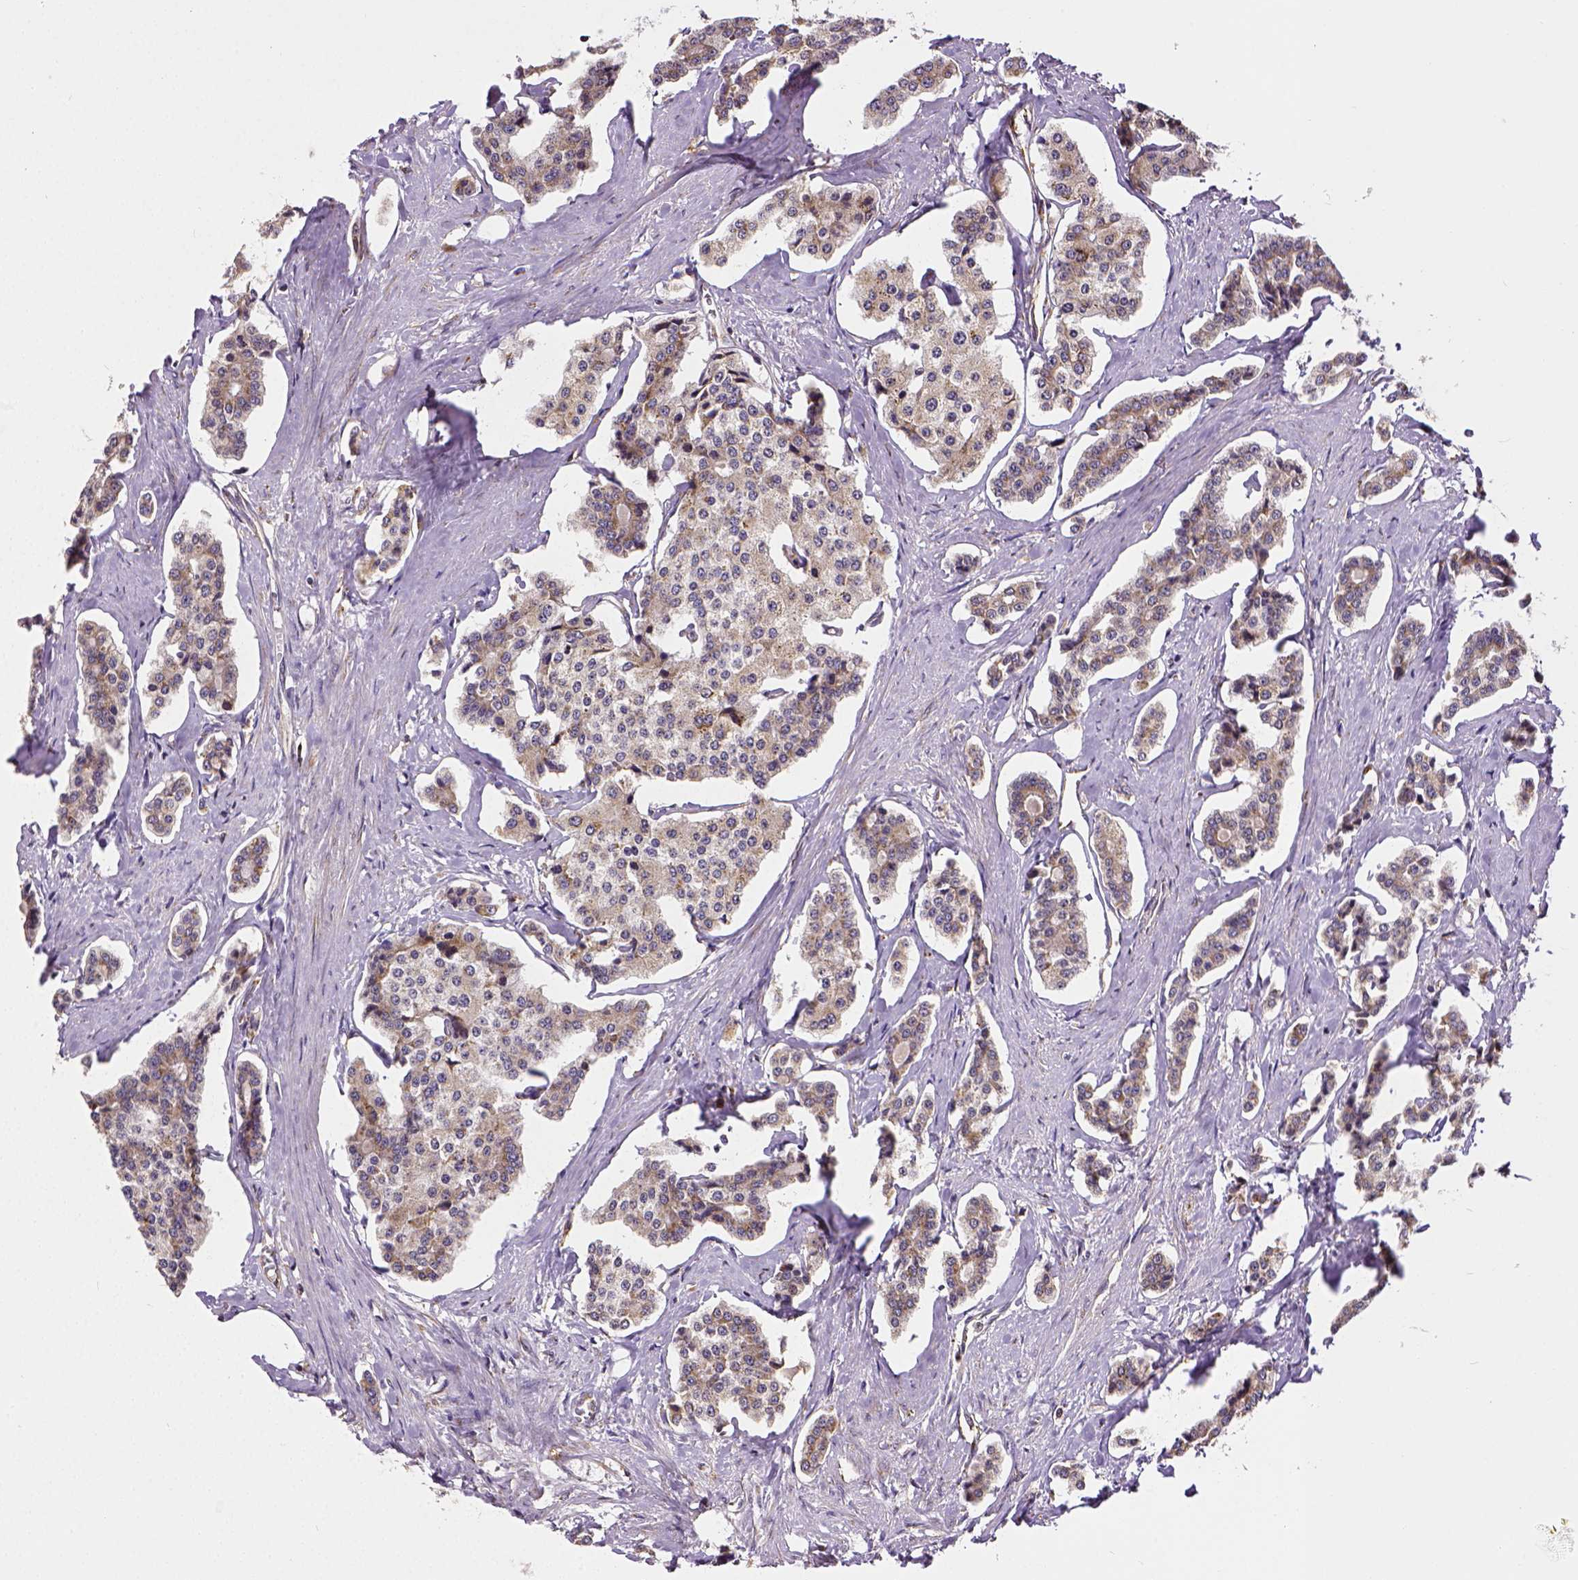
{"staining": {"intensity": "weak", "quantity": "25%-75%", "location": "cytoplasmic/membranous"}, "tissue": "carcinoid", "cell_type": "Tumor cells", "image_type": "cancer", "snomed": [{"axis": "morphology", "description": "Carcinoid, malignant, NOS"}, {"axis": "topography", "description": "Small intestine"}], "caption": "Immunohistochemical staining of human carcinoid demonstrates low levels of weak cytoplasmic/membranous expression in approximately 25%-75% of tumor cells. (DAB (3,3'-diaminobenzidine) = brown stain, brightfield microscopy at high magnification).", "gene": "MTDH", "patient": {"sex": "female", "age": 65}}